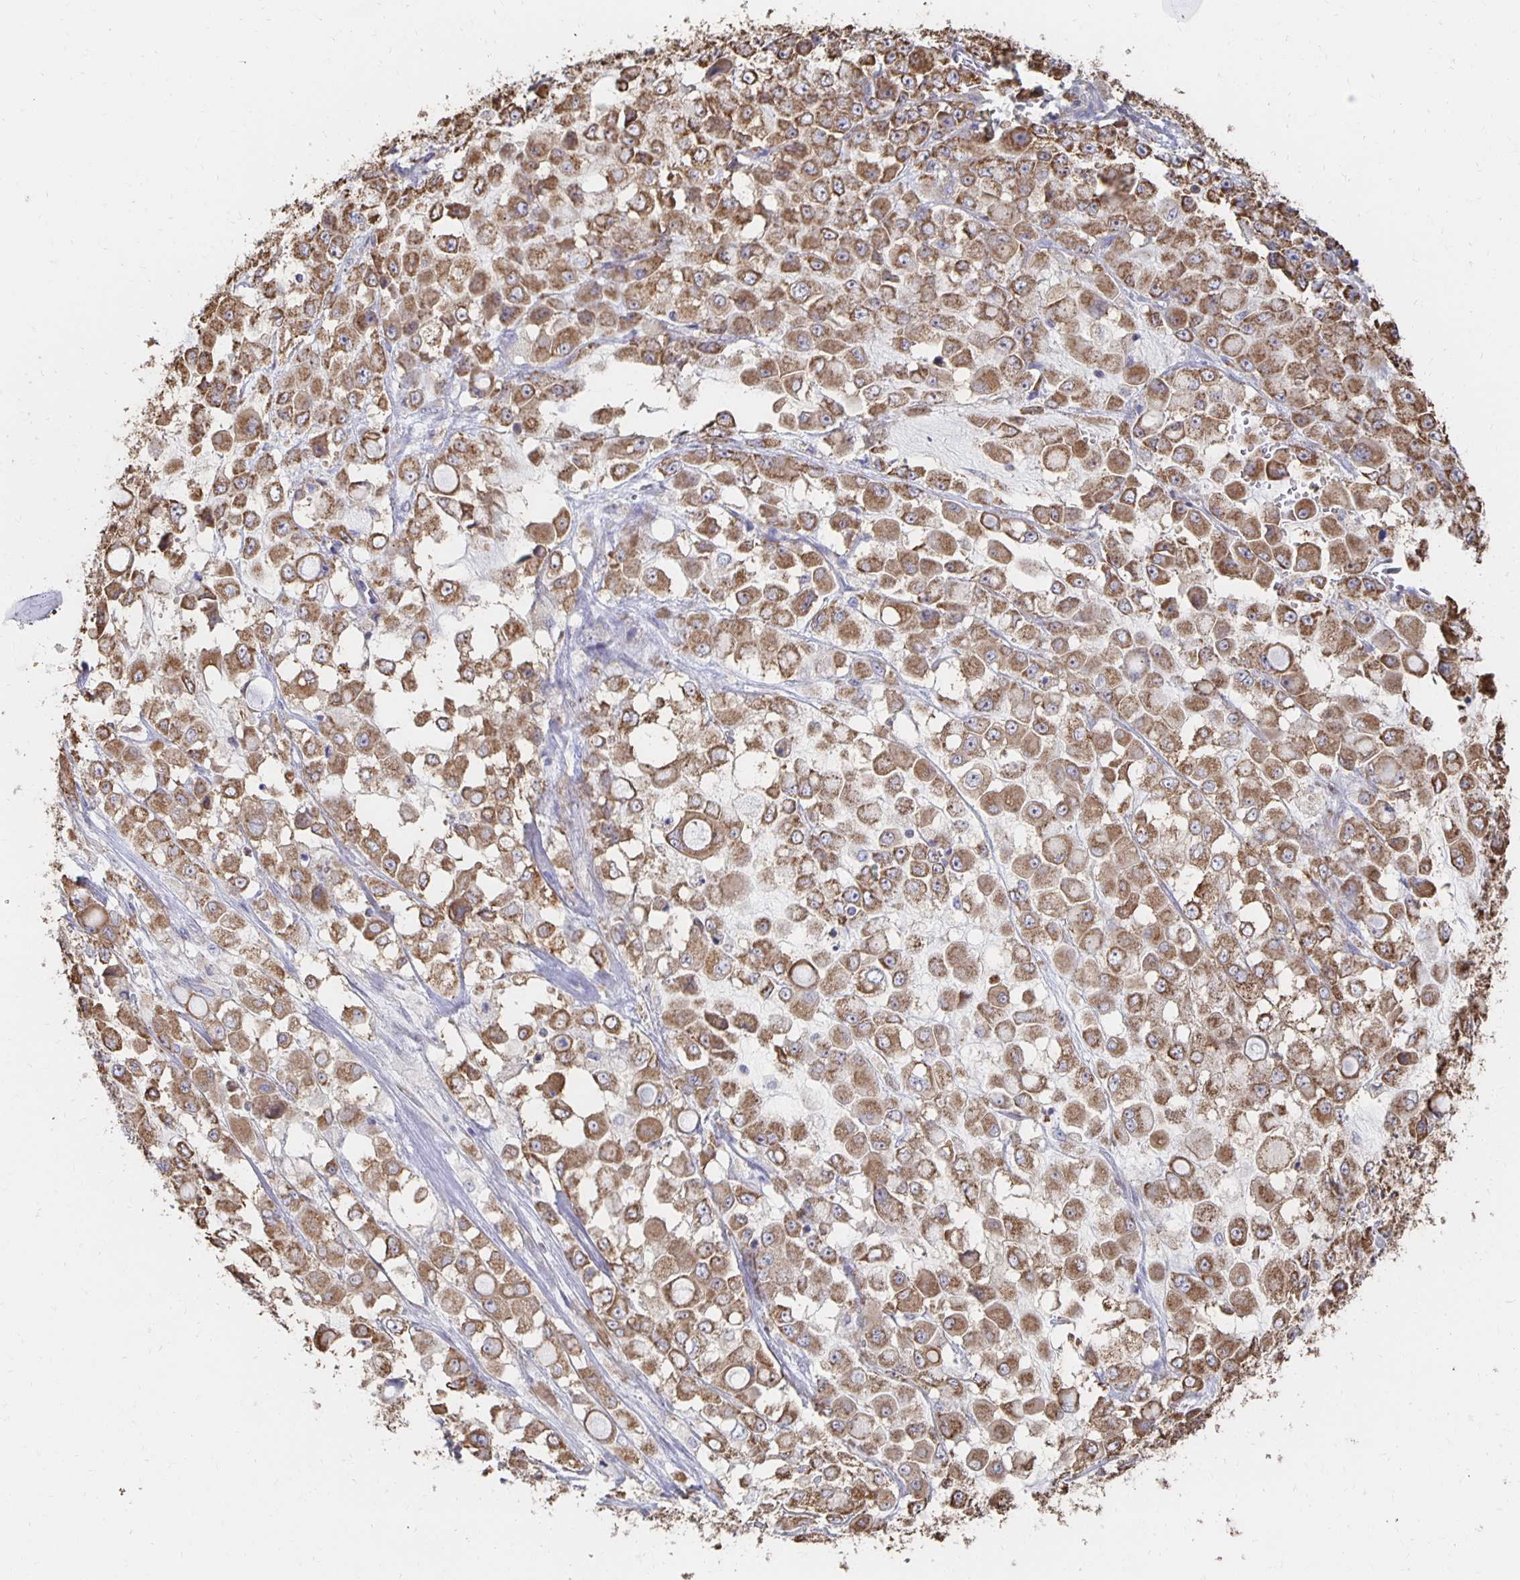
{"staining": {"intensity": "moderate", "quantity": ">75%", "location": "cytoplasmic/membranous"}, "tissue": "stomach cancer", "cell_type": "Tumor cells", "image_type": "cancer", "snomed": [{"axis": "morphology", "description": "Adenocarcinoma, NOS"}, {"axis": "topography", "description": "Stomach"}], "caption": "Immunohistochemistry of stomach cancer displays medium levels of moderate cytoplasmic/membranous expression in approximately >75% of tumor cells. The staining is performed using DAB (3,3'-diaminobenzidine) brown chromogen to label protein expression. The nuclei are counter-stained blue using hematoxylin.", "gene": "NKX2-8", "patient": {"sex": "female", "age": 76}}